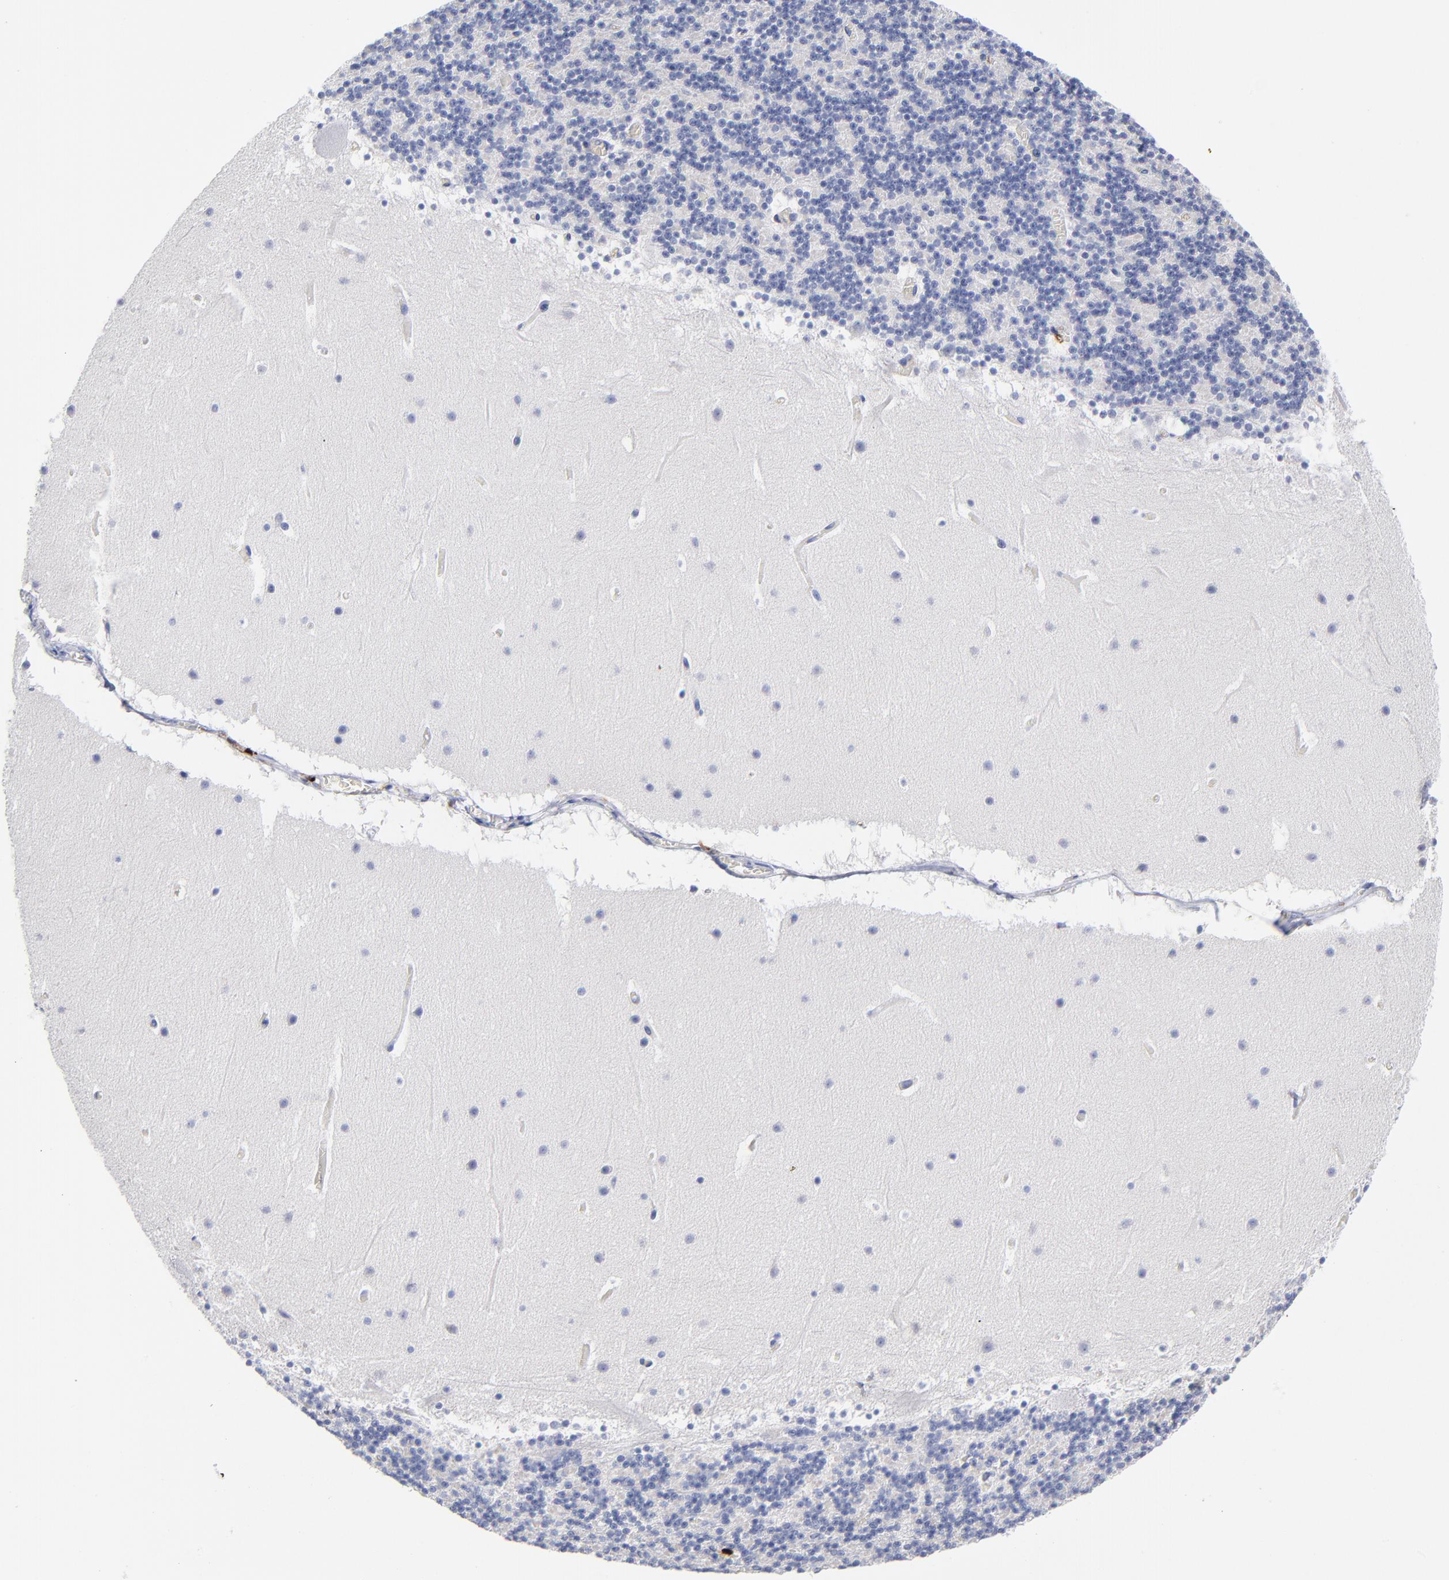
{"staining": {"intensity": "negative", "quantity": "none", "location": "none"}, "tissue": "cerebellum", "cell_type": "Cells in granular layer", "image_type": "normal", "snomed": [{"axis": "morphology", "description": "Normal tissue, NOS"}, {"axis": "topography", "description": "Cerebellum"}], "caption": "The image reveals no staining of cells in granular layer in benign cerebellum. Brightfield microscopy of immunohistochemistry (IHC) stained with DAB (brown) and hematoxylin (blue), captured at high magnification.", "gene": "PTP4A1", "patient": {"sex": "male", "age": 45}}